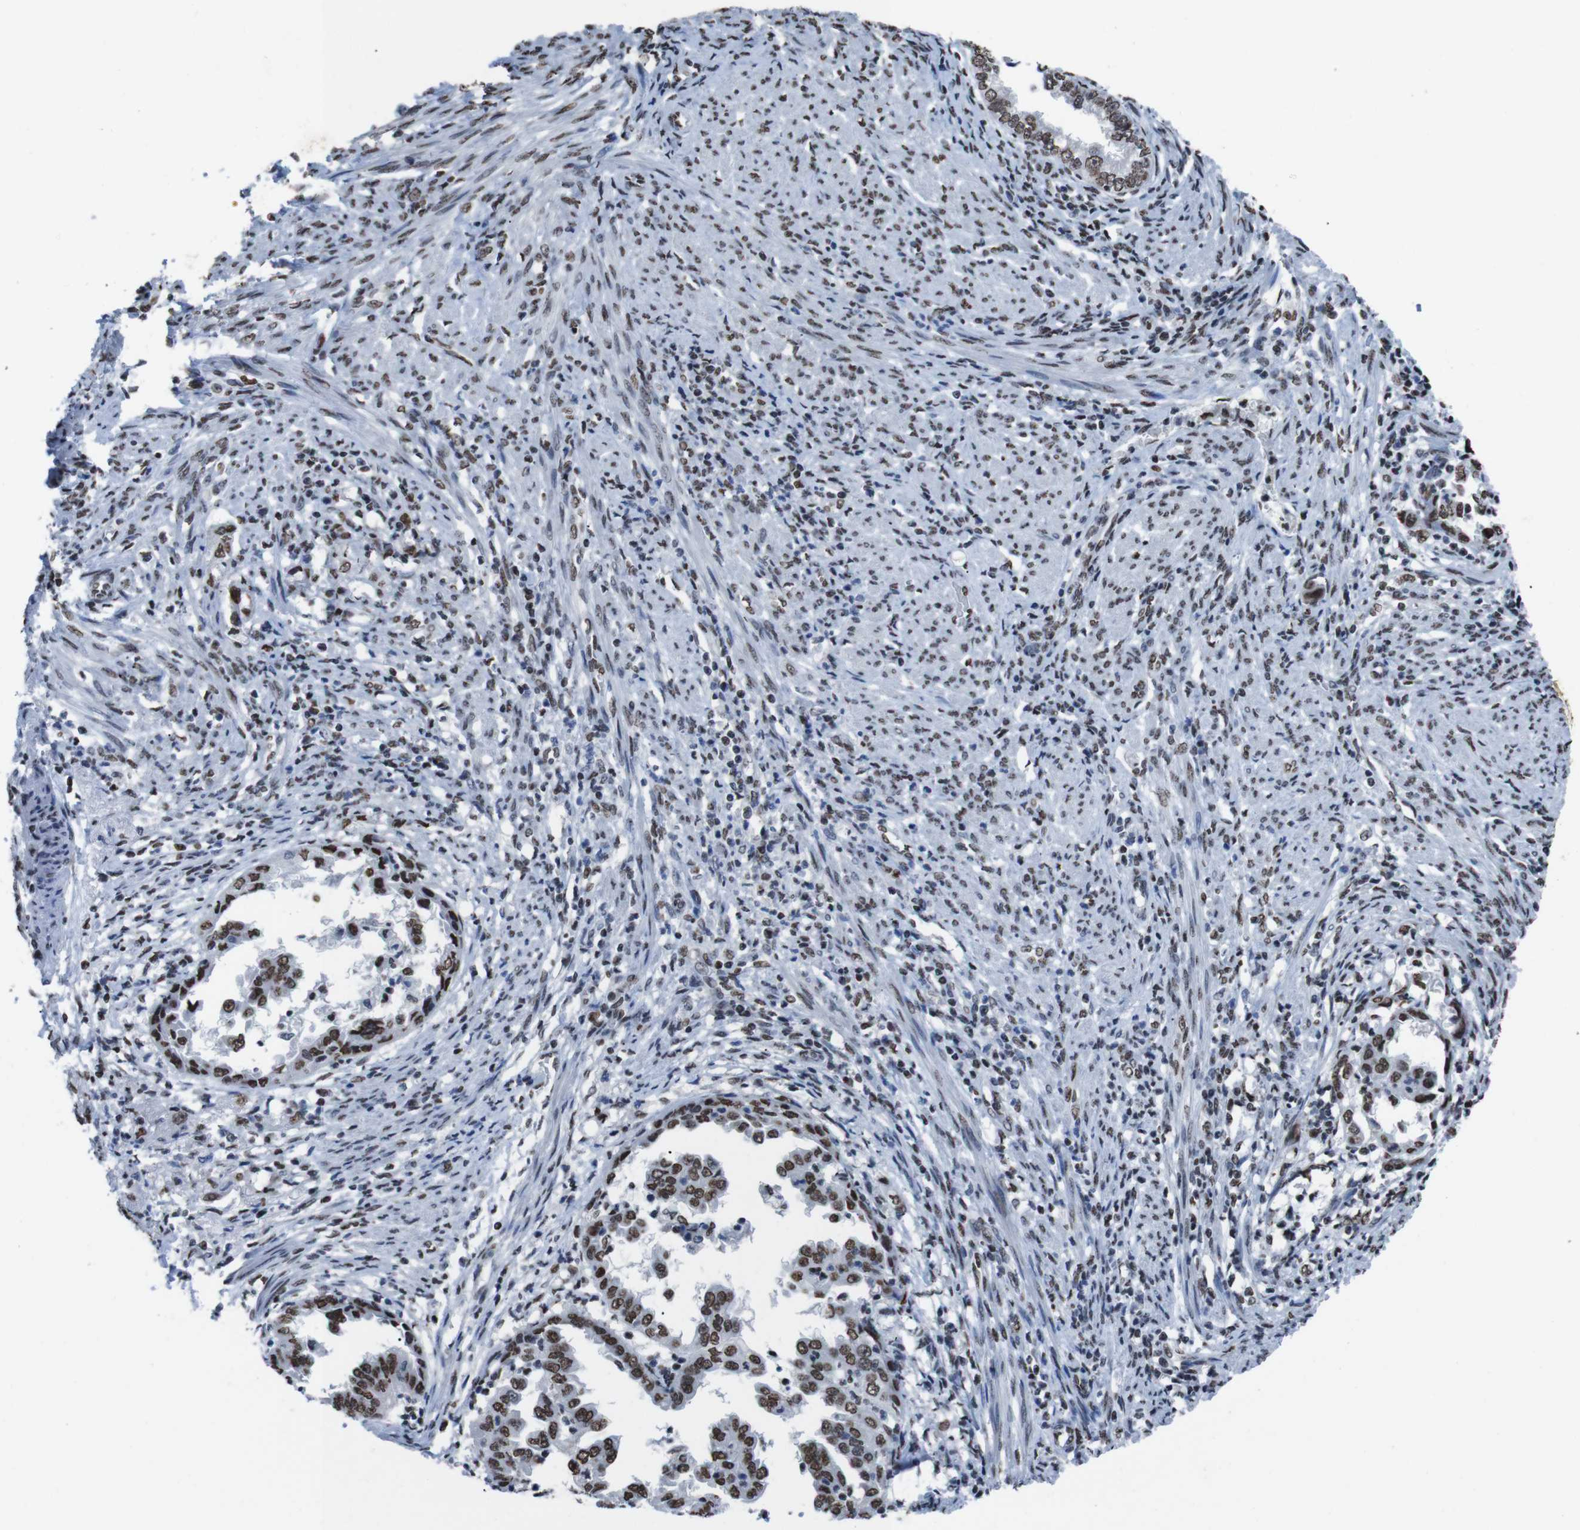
{"staining": {"intensity": "moderate", "quantity": ">75%", "location": "nuclear"}, "tissue": "endometrial cancer", "cell_type": "Tumor cells", "image_type": "cancer", "snomed": [{"axis": "morphology", "description": "Adenocarcinoma, NOS"}, {"axis": "topography", "description": "Endometrium"}], "caption": "Protein expression by immunohistochemistry shows moderate nuclear expression in approximately >75% of tumor cells in endometrial adenocarcinoma.", "gene": "PIP4P2", "patient": {"sex": "female", "age": 85}}